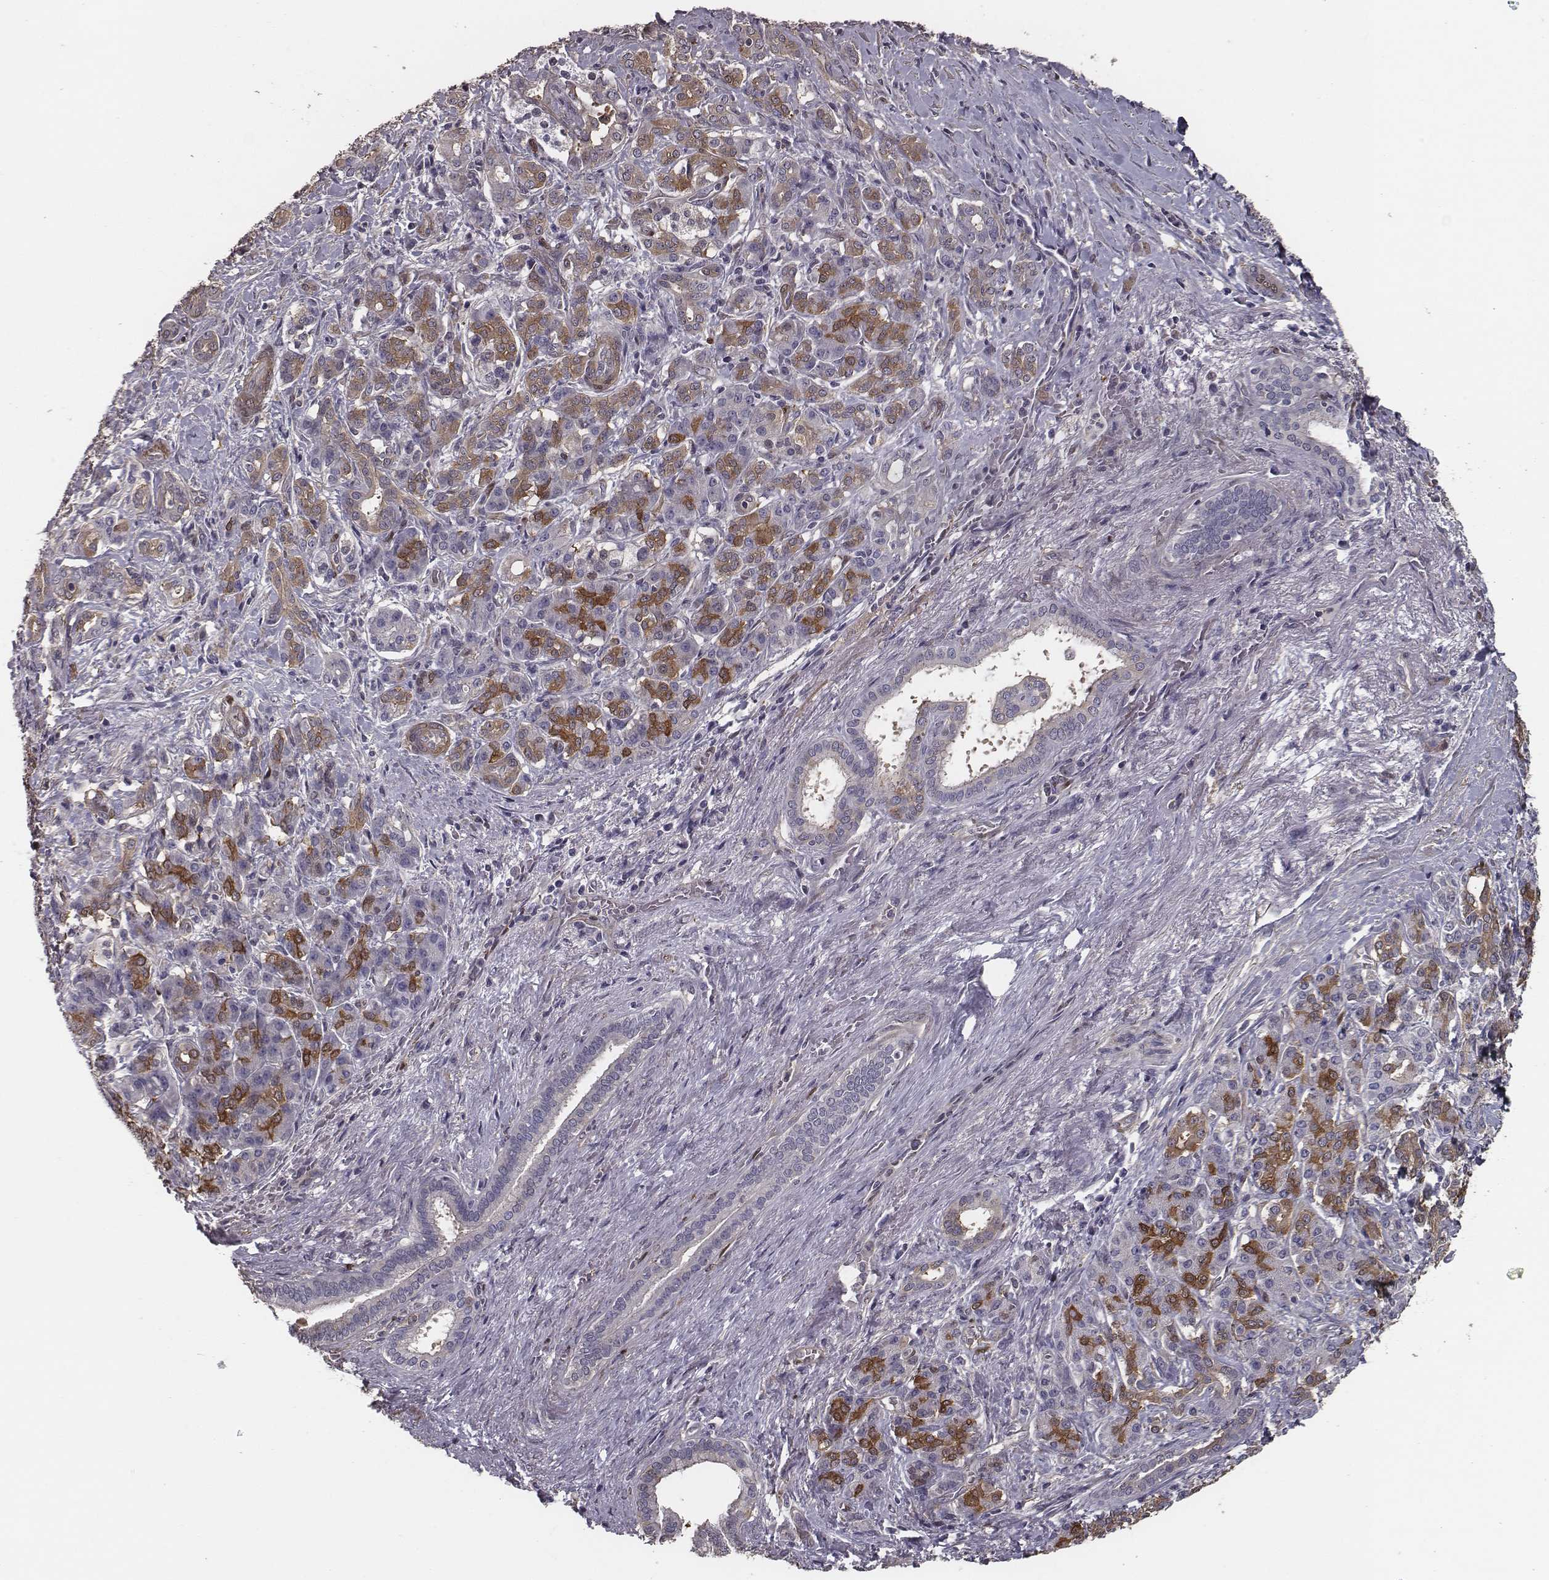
{"staining": {"intensity": "moderate", "quantity": "<25%", "location": "cytoplasmic/membranous"}, "tissue": "pancreatic cancer", "cell_type": "Tumor cells", "image_type": "cancer", "snomed": [{"axis": "morphology", "description": "Normal tissue, NOS"}, {"axis": "morphology", "description": "Inflammation, NOS"}, {"axis": "morphology", "description": "Adenocarcinoma, NOS"}, {"axis": "topography", "description": "Pancreas"}], "caption": "Approximately <25% of tumor cells in human pancreatic adenocarcinoma display moderate cytoplasmic/membranous protein positivity as visualized by brown immunohistochemical staining.", "gene": "ISYNA1", "patient": {"sex": "male", "age": 57}}